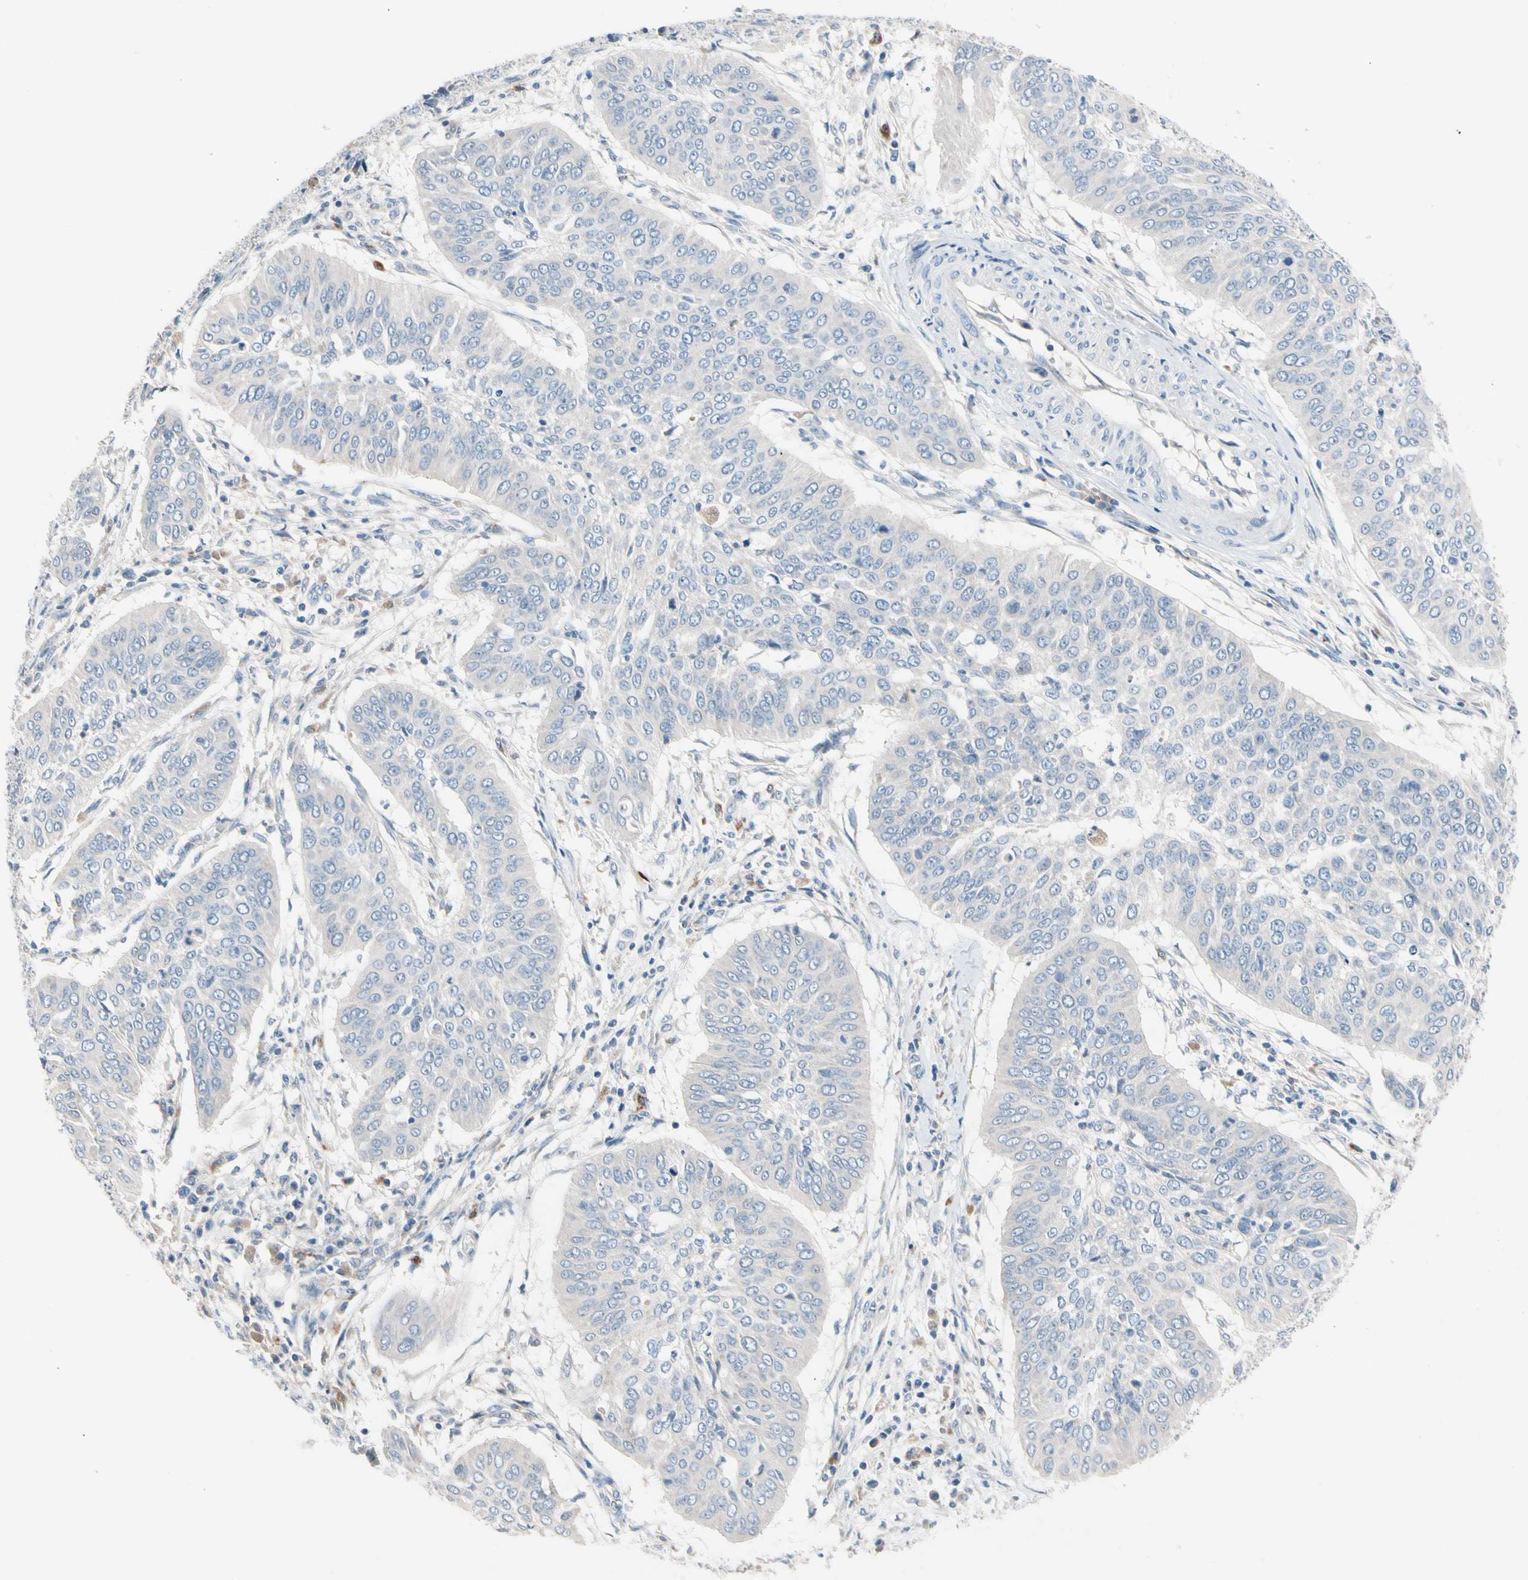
{"staining": {"intensity": "negative", "quantity": "none", "location": "none"}, "tissue": "cervical cancer", "cell_type": "Tumor cells", "image_type": "cancer", "snomed": [{"axis": "morphology", "description": "Normal tissue, NOS"}, {"axis": "morphology", "description": "Squamous cell carcinoma, NOS"}, {"axis": "topography", "description": "Cervix"}], "caption": "Immunohistochemistry of squamous cell carcinoma (cervical) shows no expression in tumor cells.", "gene": "CASQ1", "patient": {"sex": "female", "age": 39}}